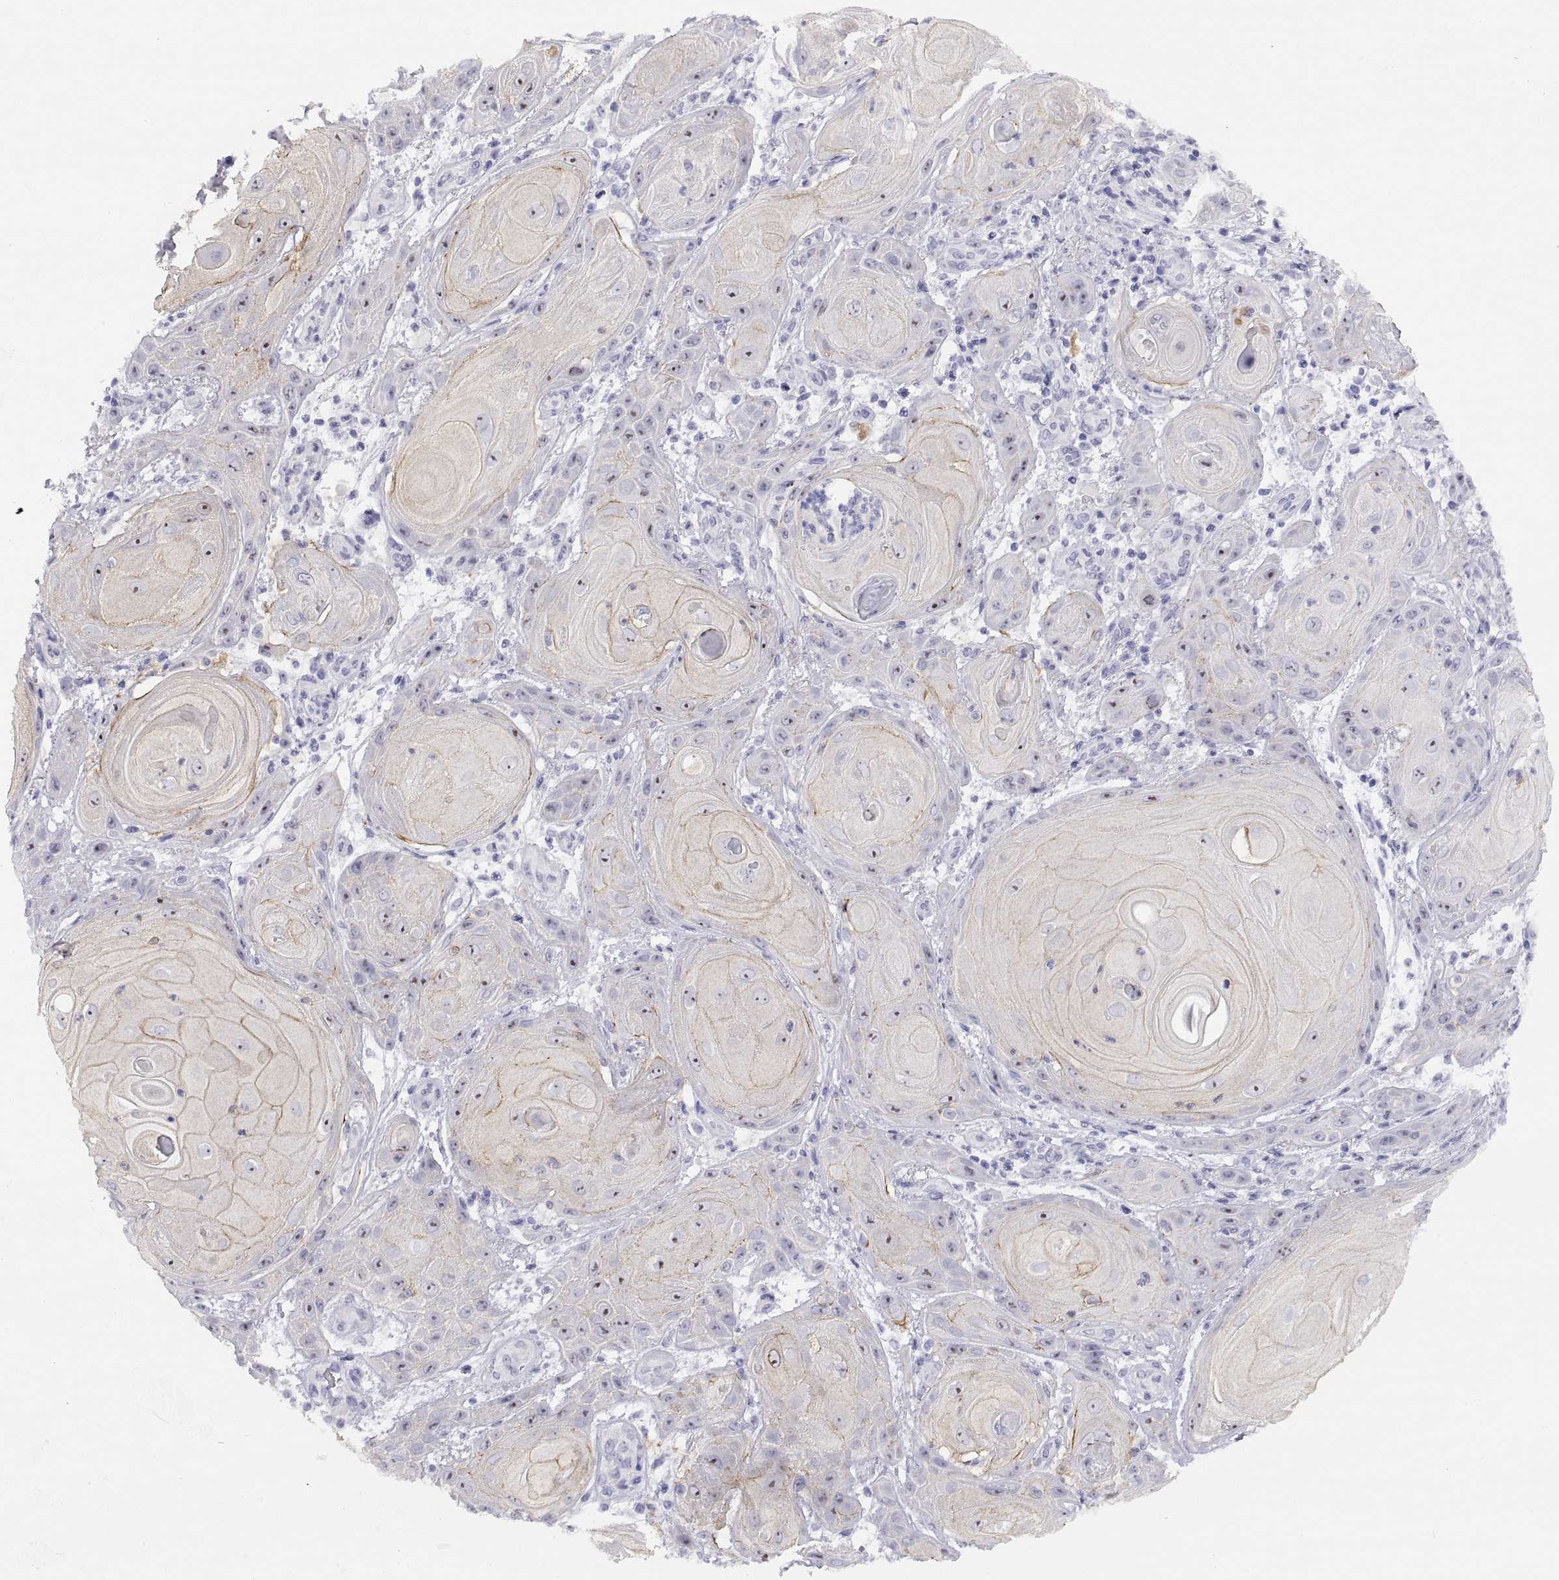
{"staining": {"intensity": "moderate", "quantity": "25%-75%", "location": "nuclear"}, "tissue": "skin cancer", "cell_type": "Tumor cells", "image_type": "cancer", "snomed": [{"axis": "morphology", "description": "Squamous cell carcinoma, NOS"}, {"axis": "topography", "description": "Skin"}], "caption": "A high-resolution micrograph shows IHC staining of skin cancer (squamous cell carcinoma), which displays moderate nuclear expression in about 25%-75% of tumor cells. Nuclei are stained in blue.", "gene": "VSX2", "patient": {"sex": "male", "age": 62}}